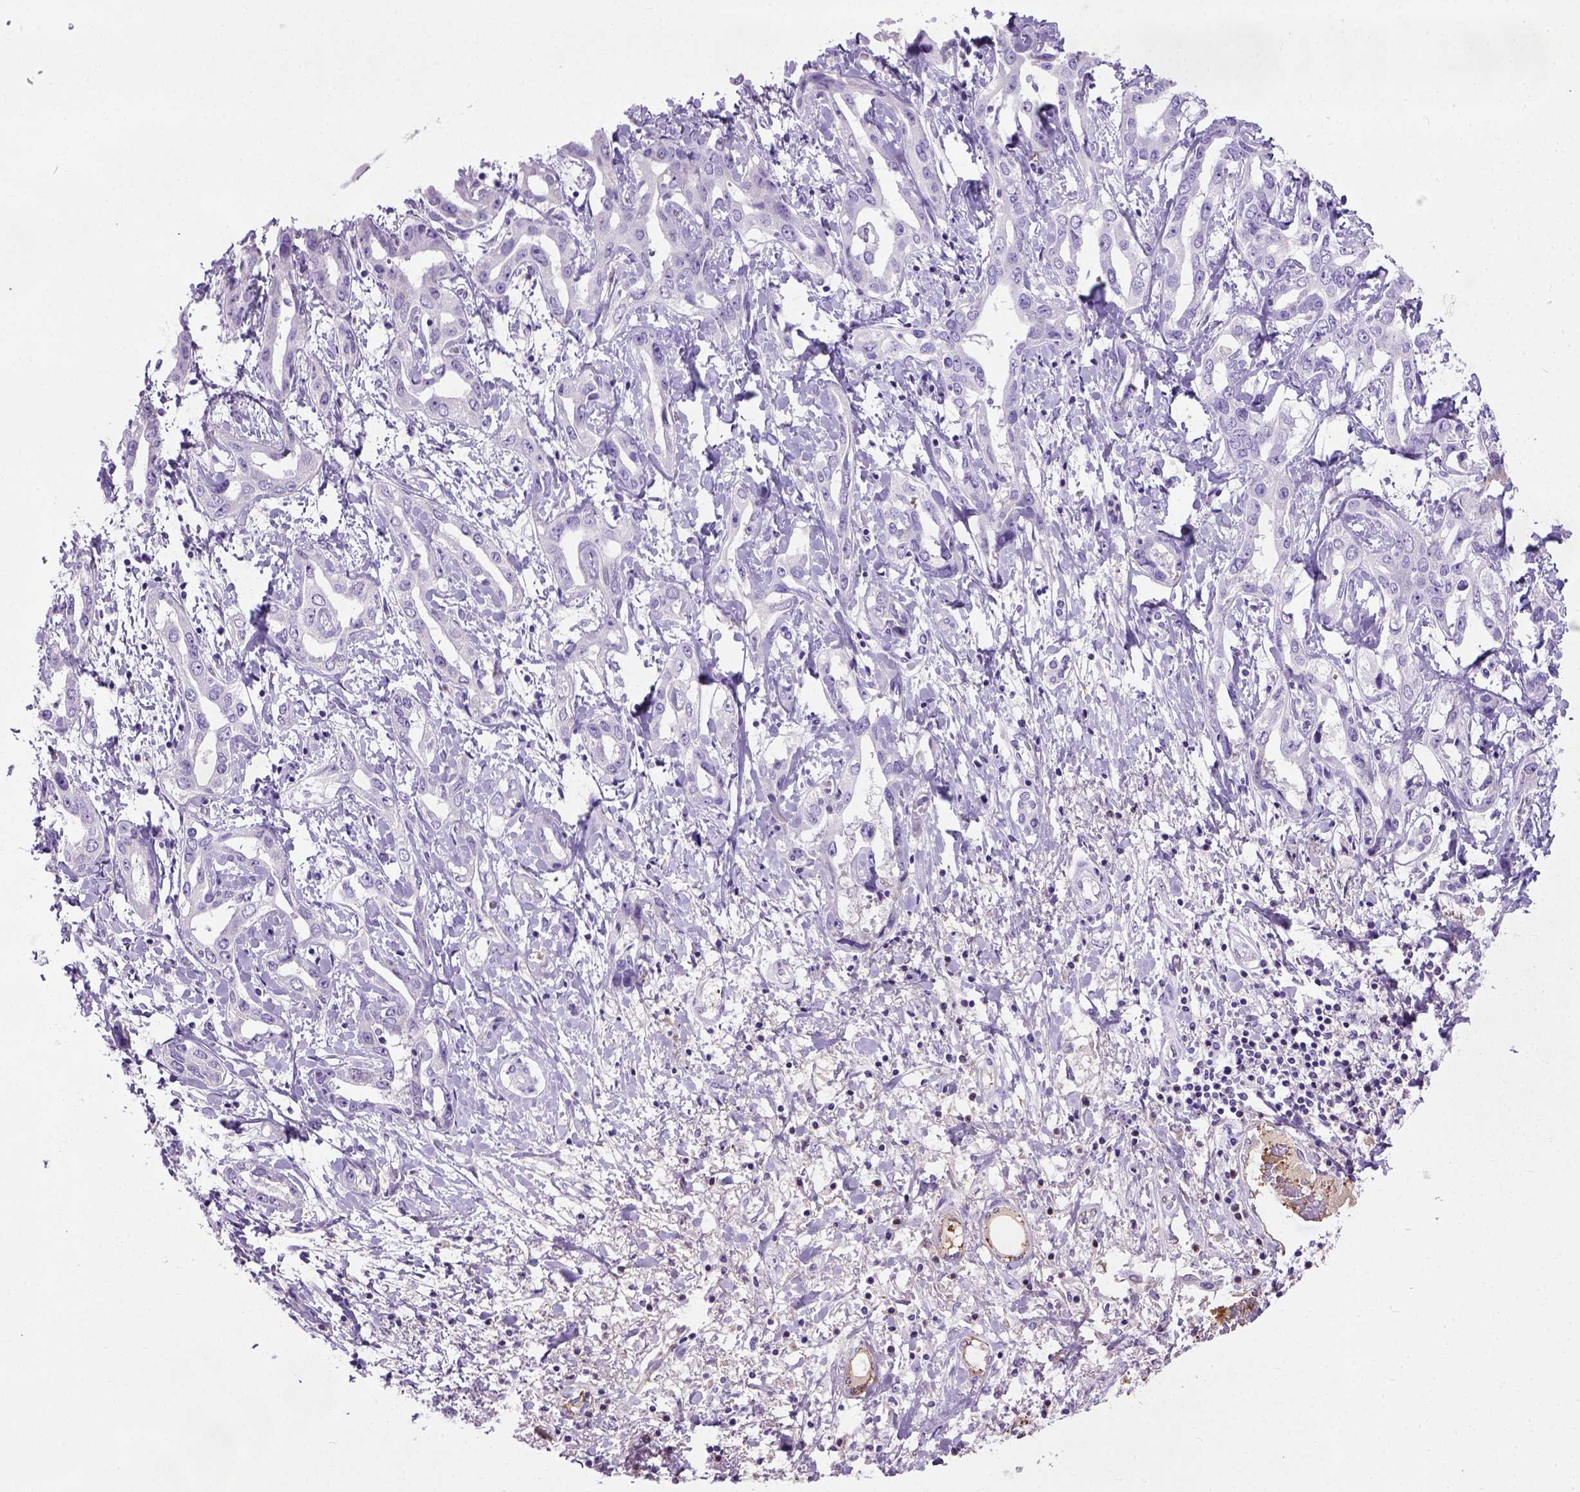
{"staining": {"intensity": "negative", "quantity": "none", "location": "none"}, "tissue": "liver cancer", "cell_type": "Tumor cells", "image_type": "cancer", "snomed": [{"axis": "morphology", "description": "Cholangiocarcinoma"}, {"axis": "topography", "description": "Liver"}], "caption": "High power microscopy histopathology image of an IHC photomicrograph of liver cancer (cholangiocarcinoma), revealing no significant positivity in tumor cells. (Immunohistochemistry (ihc), brightfield microscopy, high magnification).", "gene": "ADAMTS8", "patient": {"sex": "male", "age": 59}}